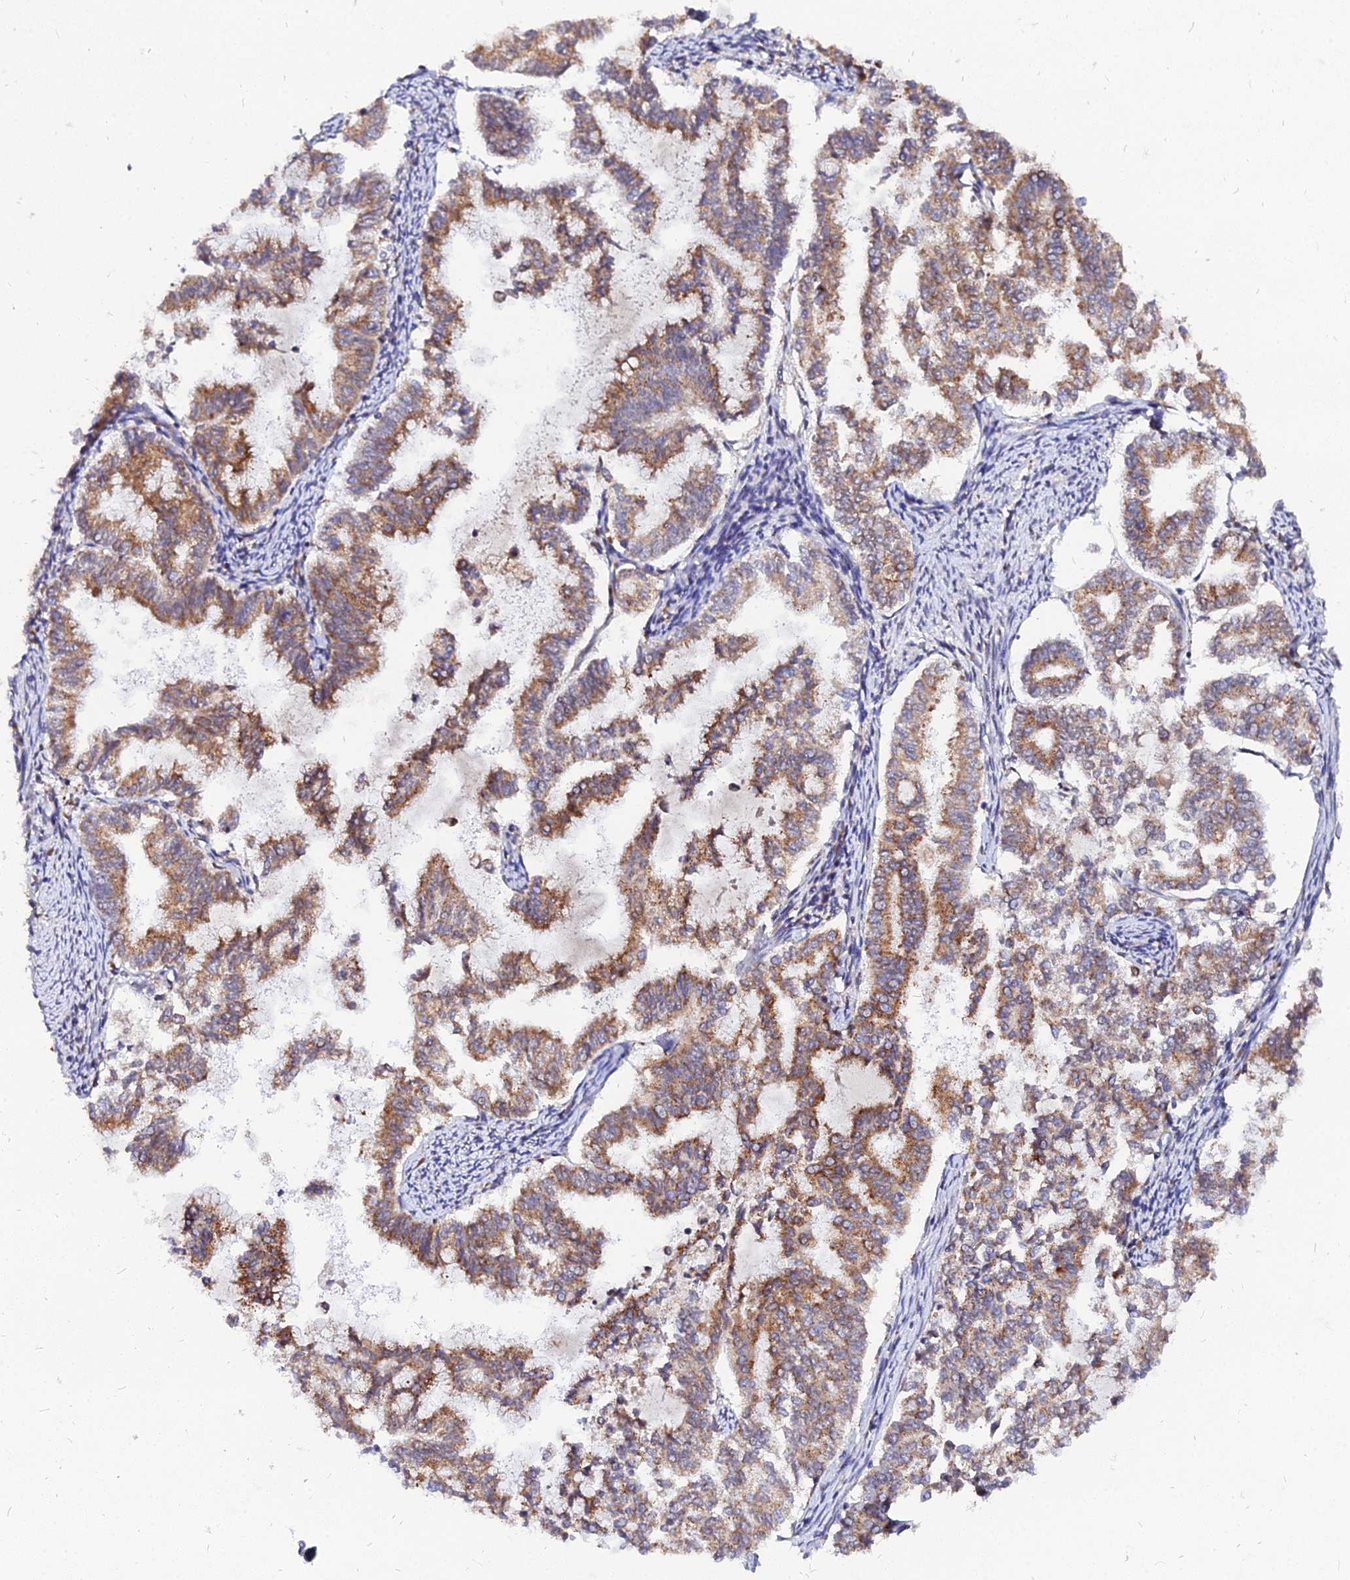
{"staining": {"intensity": "moderate", "quantity": ">75%", "location": "cytoplasmic/membranous"}, "tissue": "endometrial cancer", "cell_type": "Tumor cells", "image_type": "cancer", "snomed": [{"axis": "morphology", "description": "Adenocarcinoma, NOS"}, {"axis": "topography", "description": "Endometrium"}], "caption": "Protein expression analysis of endometrial cancer reveals moderate cytoplasmic/membranous staining in approximately >75% of tumor cells. Using DAB (brown) and hematoxylin (blue) stains, captured at high magnification using brightfield microscopy.", "gene": "RNF121", "patient": {"sex": "female", "age": 79}}